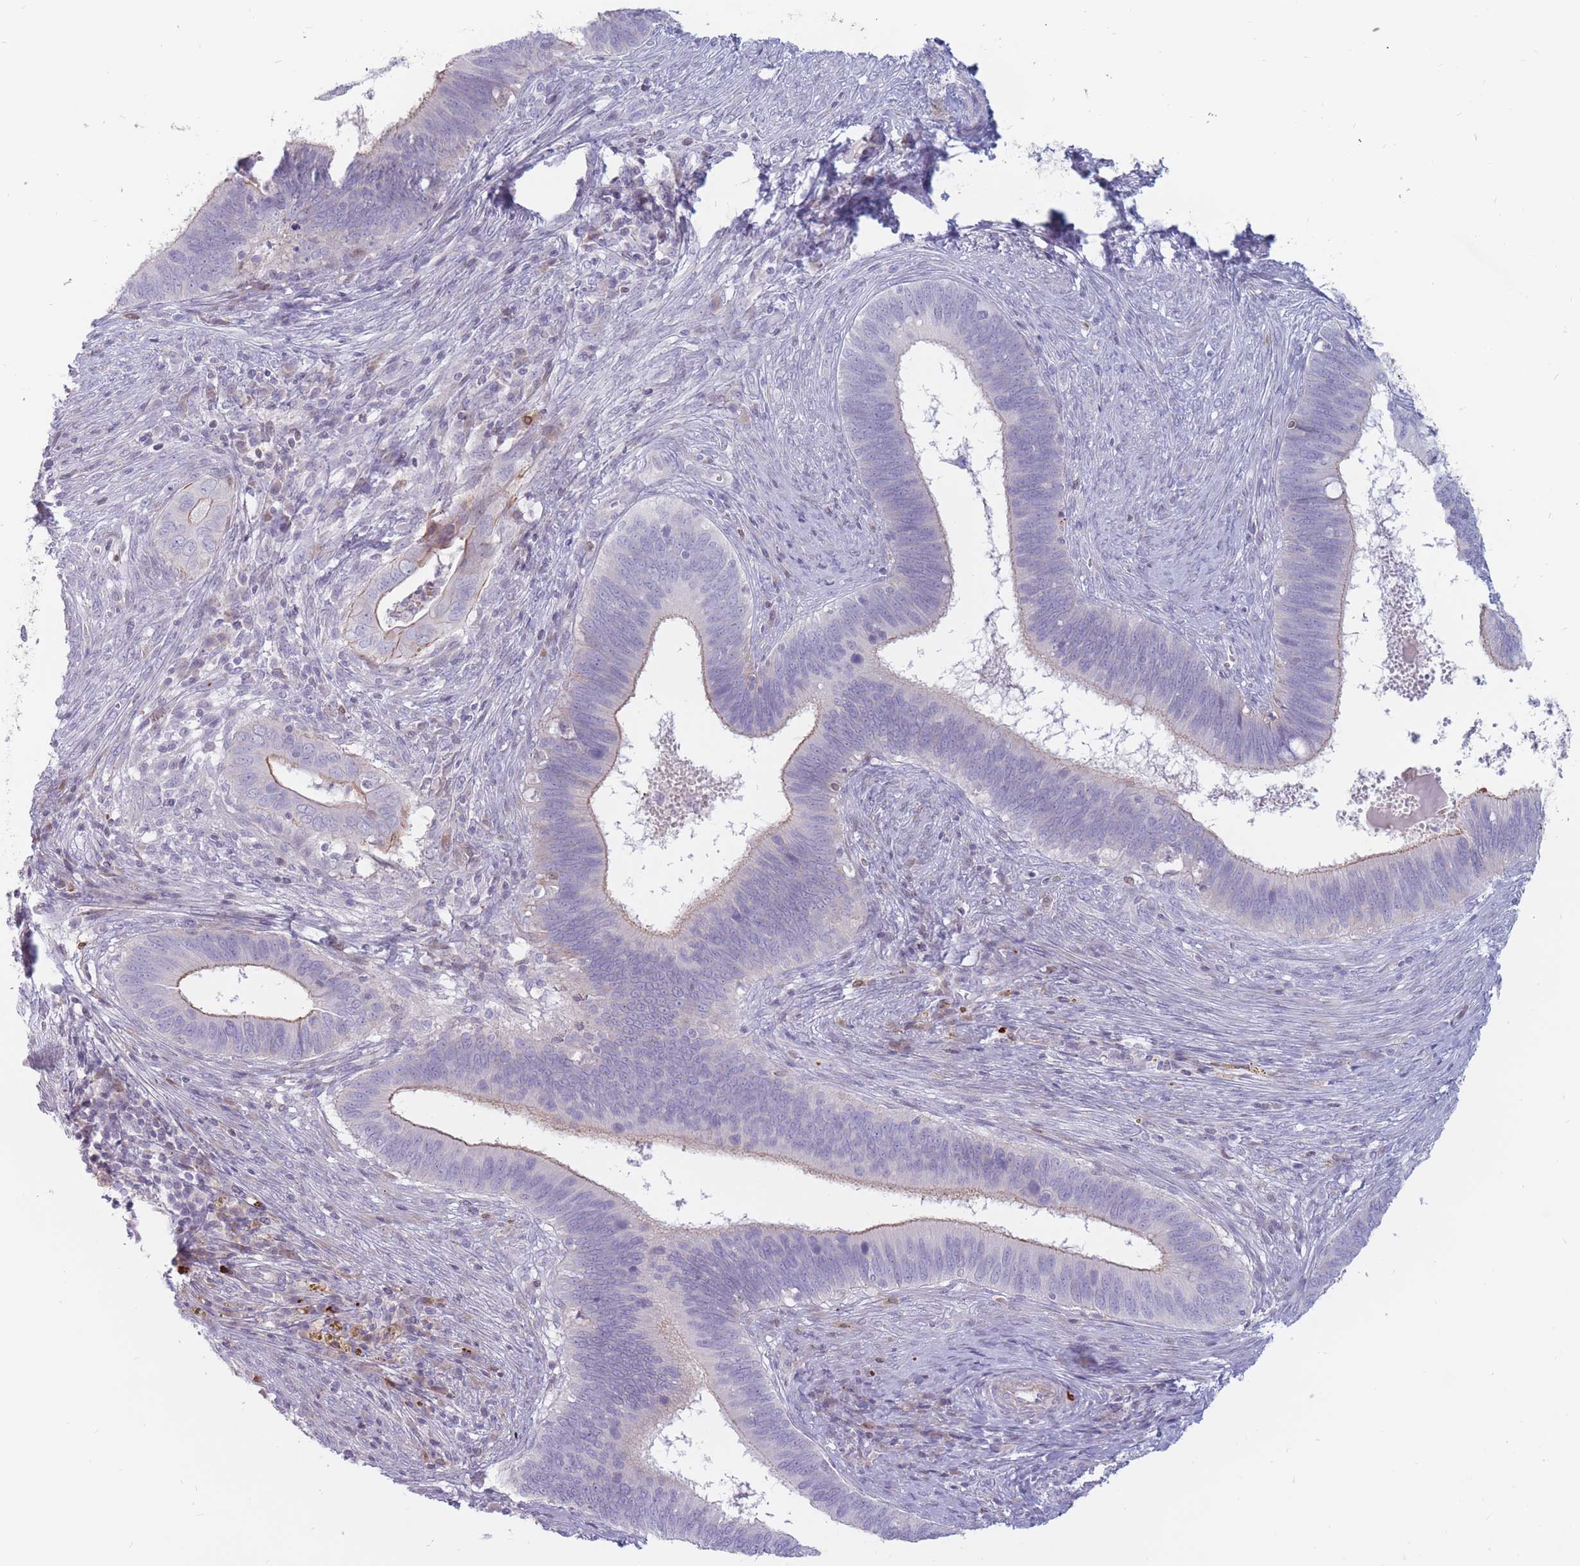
{"staining": {"intensity": "weak", "quantity": "<25%", "location": "cytoplasmic/membranous"}, "tissue": "cervical cancer", "cell_type": "Tumor cells", "image_type": "cancer", "snomed": [{"axis": "morphology", "description": "Adenocarcinoma, NOS"}, {"axis": "topography", "description": "Cervix"}], "caption": "Immunohistochemical staining of human cervical cancer (adenocarcinoma) shows no significant expression in tumor cells.", "gene": "PTGDR", "patient": {"sex": "female", "age": 42}}